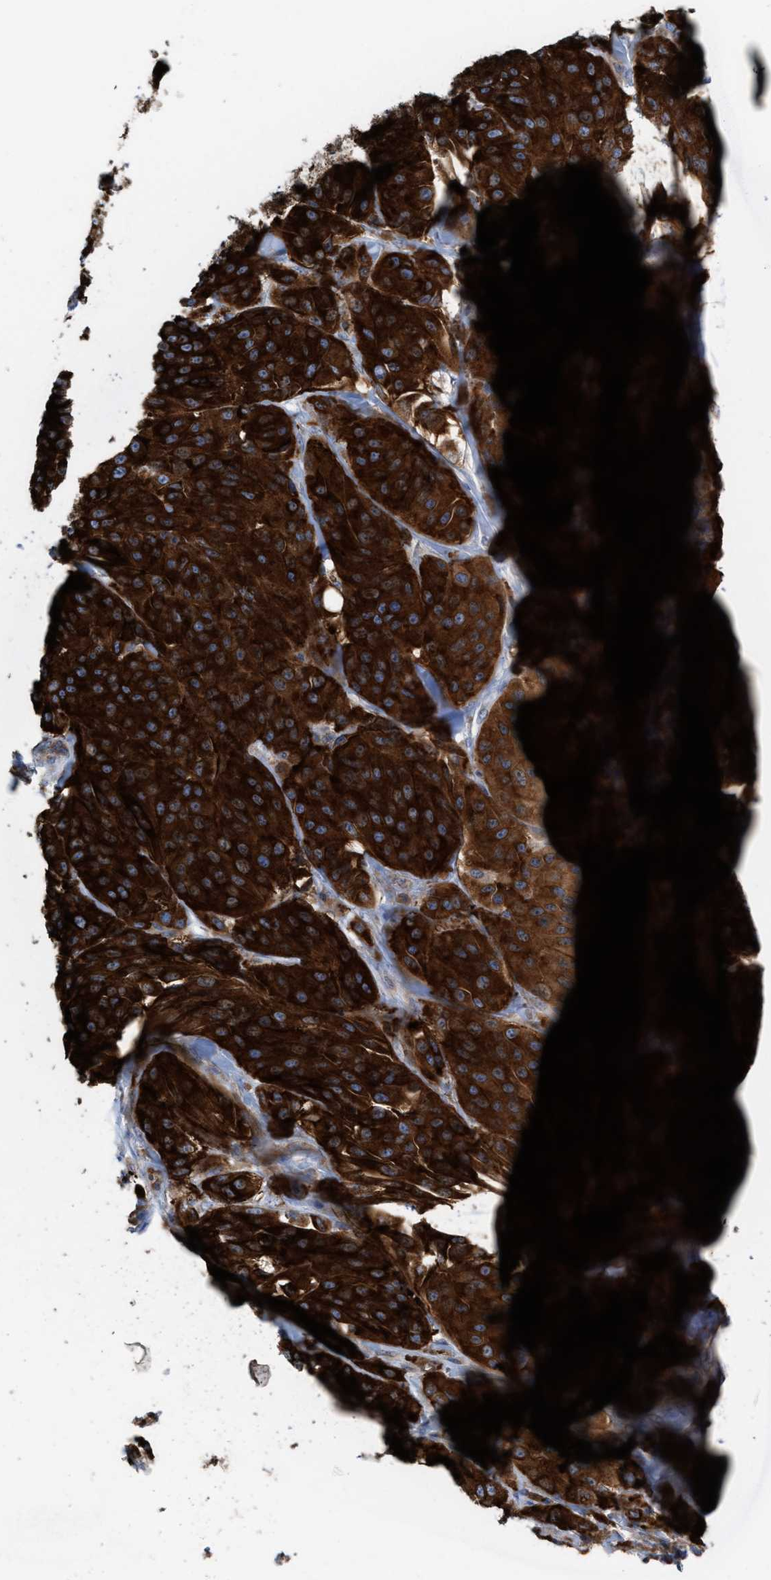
{"staining": {"intensity": "strong", "quantity": ">75%", "location": "cytoplasmic/membranous"}, "tissue": "melanoma", "cell_type": "Tumor cells", "image_type": "cancer", "snomed": [{"axis": "morphology", "description": "Malignant melanoma, NOS"}, {"axis": "topography", "description": "Skin"}], "caption": "Protein expression analysis of melanoma shows strong cytoplasmic/membranous positivity in about >75% of tumor cells.", "gene": "NYAP1", "patient": {"sex": "male", "age": 84}}